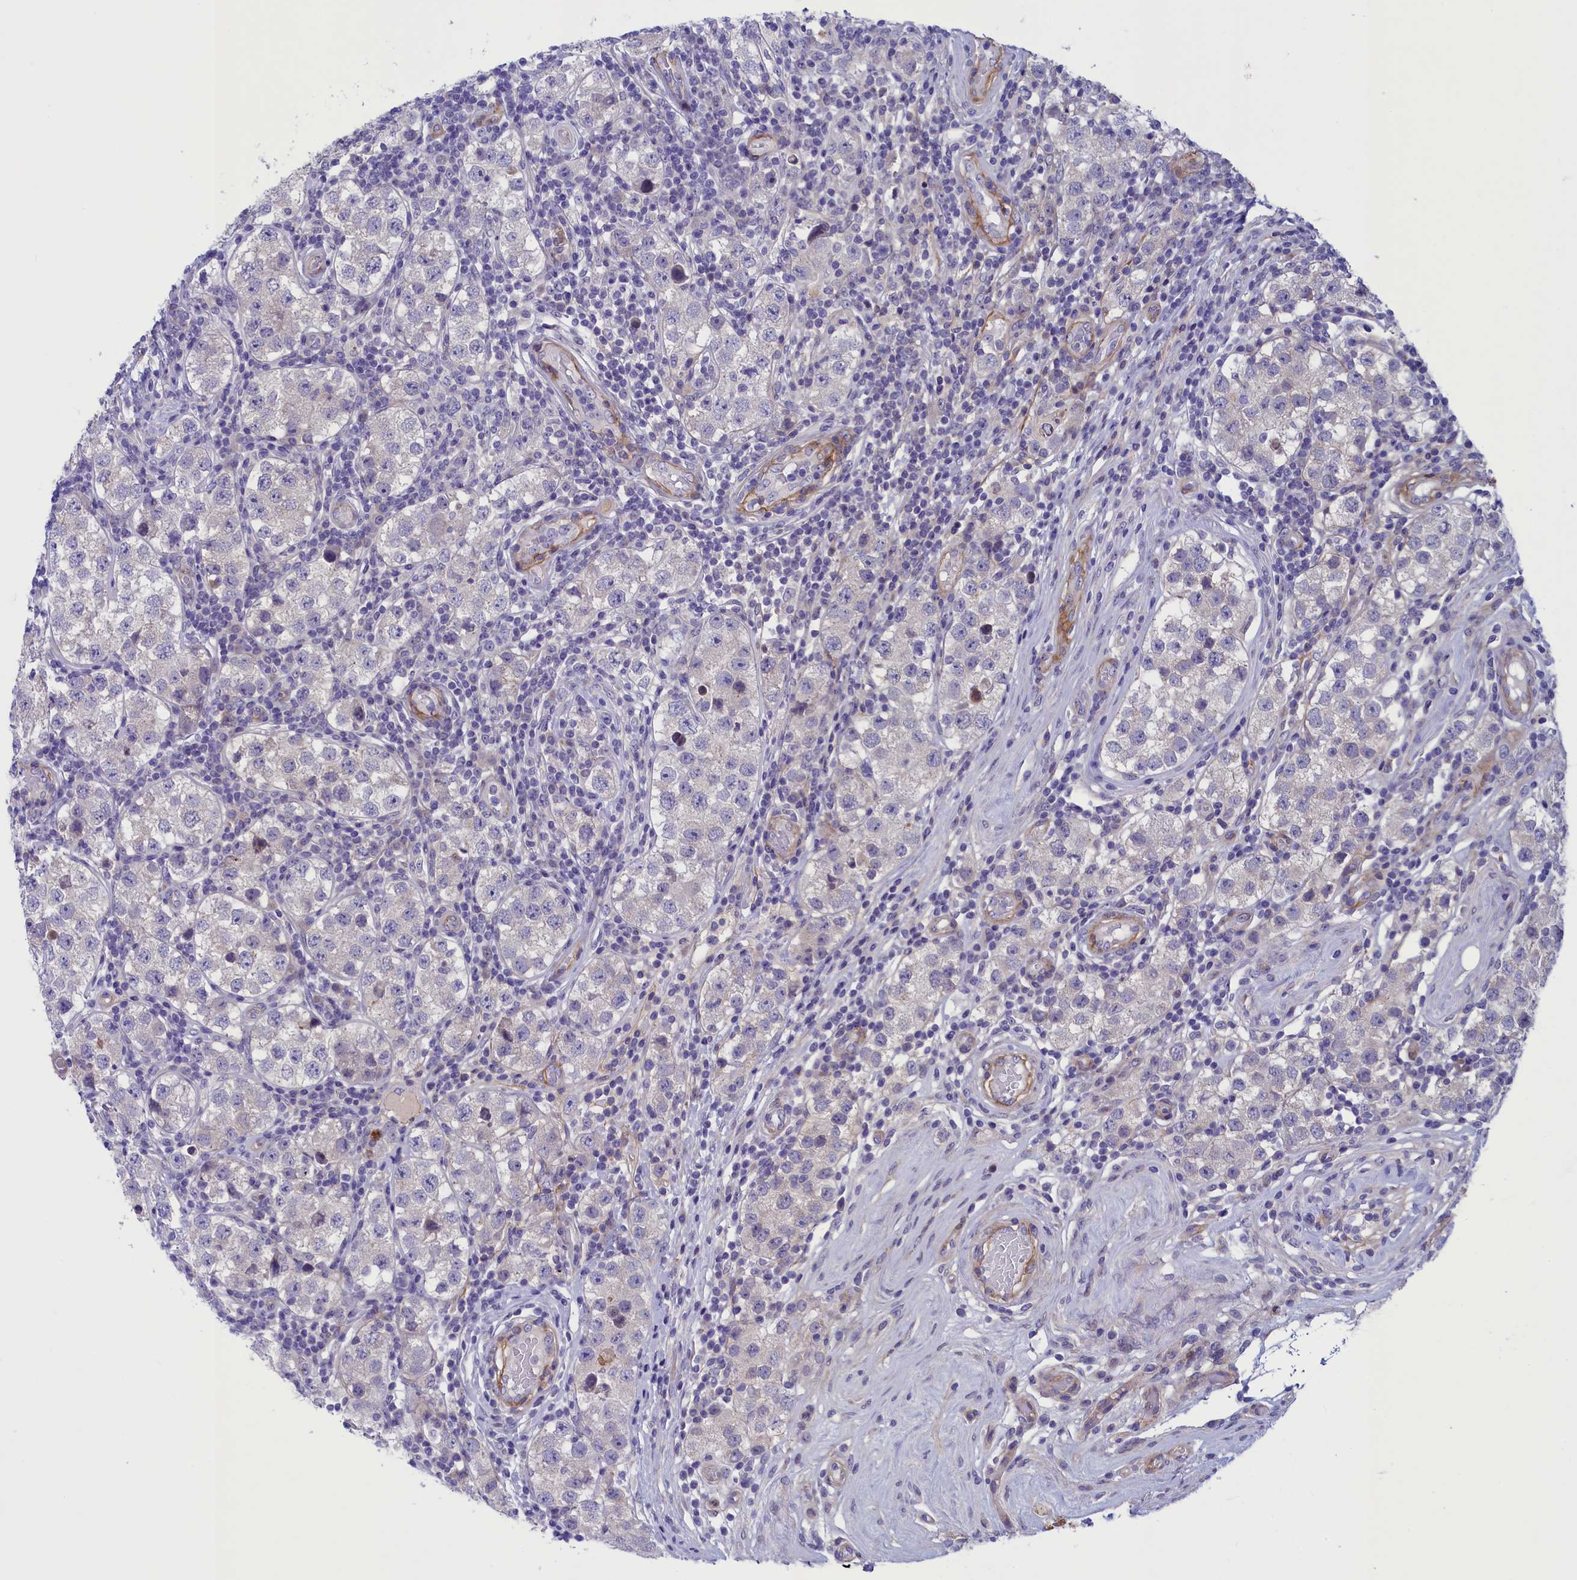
{"staining": {"intensity": "negative", "quantity": "none", "location": "none"}, "tissue": "testis cancer", "cell_type": "Tumor cells", "image_type": "cancer", "snomed": [{"axis": "morphology", "description": "Seminoma, NOS"}, {"axis": "topography", "description": "Testis"}], "caption": "A photomicrograph of testis cancer (seminoma) stained for a protein shows no brown staining in tumor cells.", "gene": "LOXL1", "patient": {"sex": "male", "age": 34}}